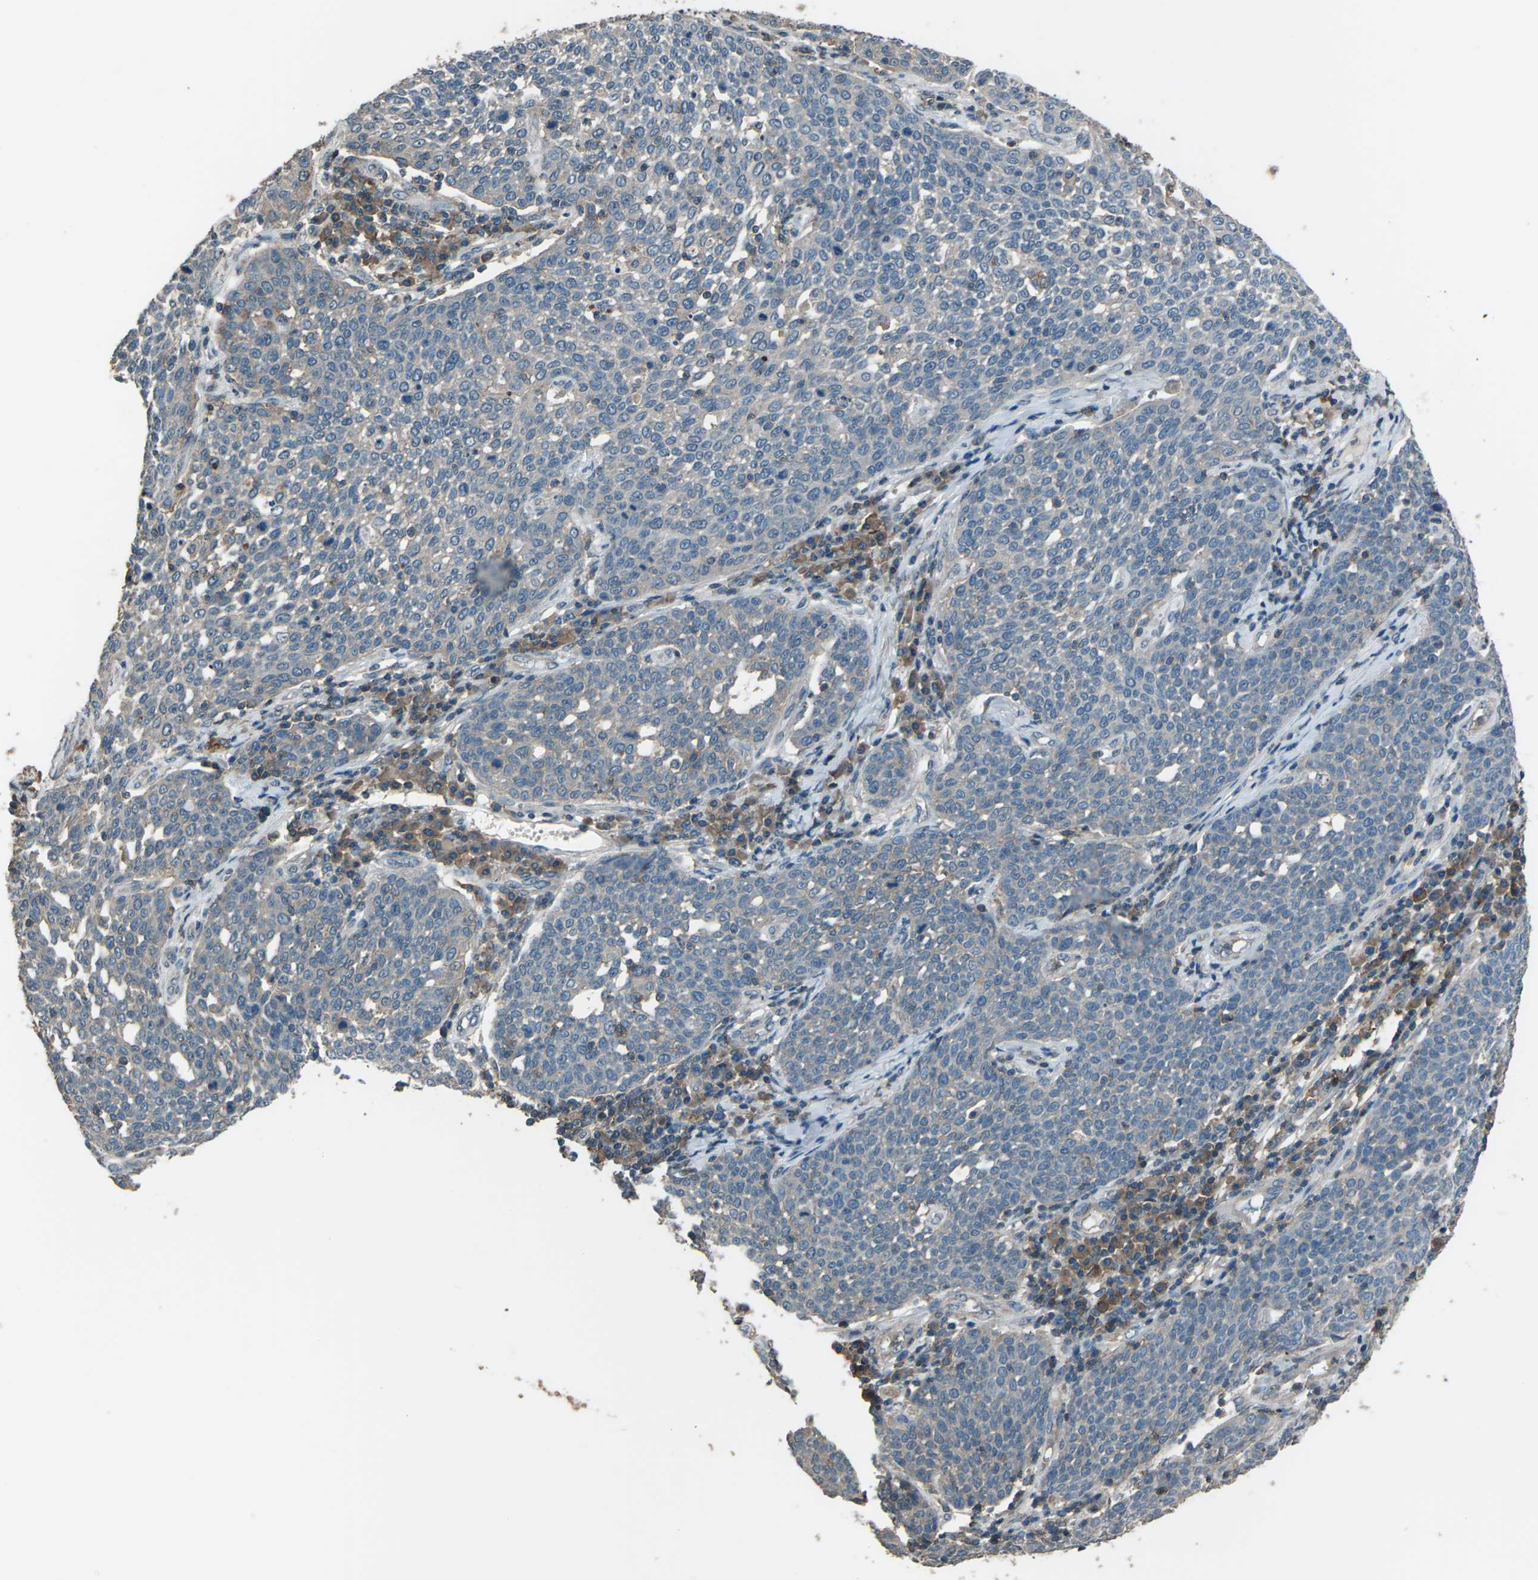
{"staining": {"intensity": "weak", "quantity": "<25%", "location": "cytoplasmic/membranous"}, "tissue": "cervical cancer", "cell_type": "Tumor cells", "image_type": "cancer", "snomed": [{"axis": "morphology", "description": "Squamous cell carcinoma, NOS"}, {"axis": "topography", "description": "Cervix"}], "caption": "Cervical cancer (squamous cell carcinoma) was stained to show a protein in brown. There is no significant staining in tumor cells. (Immunohistochemistry, brightfield microscopy, high magnification).", "gene": "CMTM4", "patient": {"sex": "female", "age": 34}}